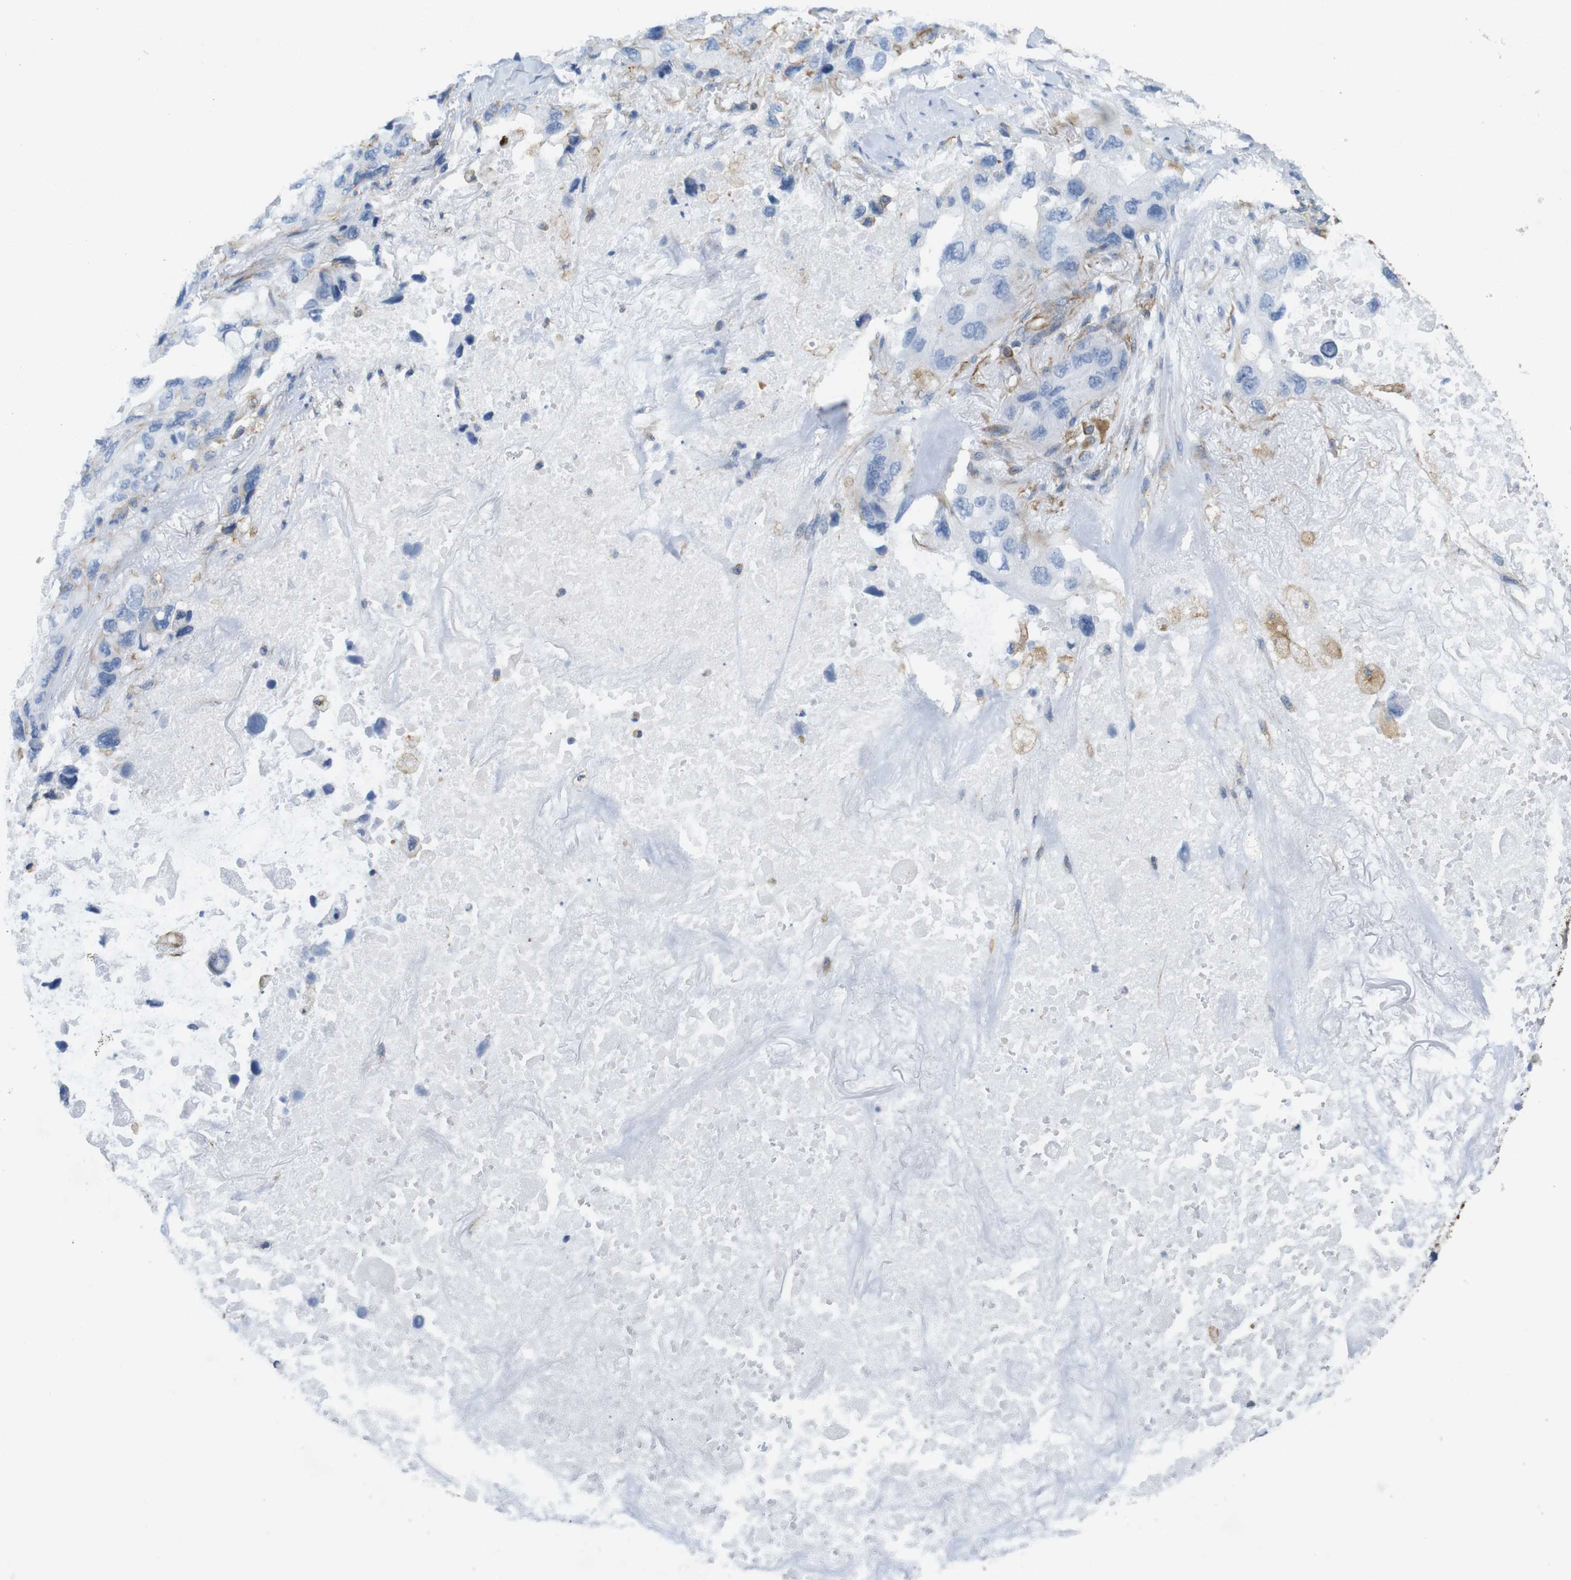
{"staining": {"intensity": "negative", "quantity": "none", "location": "none"}, "tissue": "lung cancer", "cell_type": "Tumor cells", "image_type": "cancer", "snomed": [{"axis": "morphology", "description": "Squamous cell carcinoma, NOS"}, {"axis": "topography", "description": "Lung"}], "caption": "There is no significant positivity in tumor cells of lung cancer.", "gene": "MS4A10", "patient": {"sex": "female", "age": 73}}